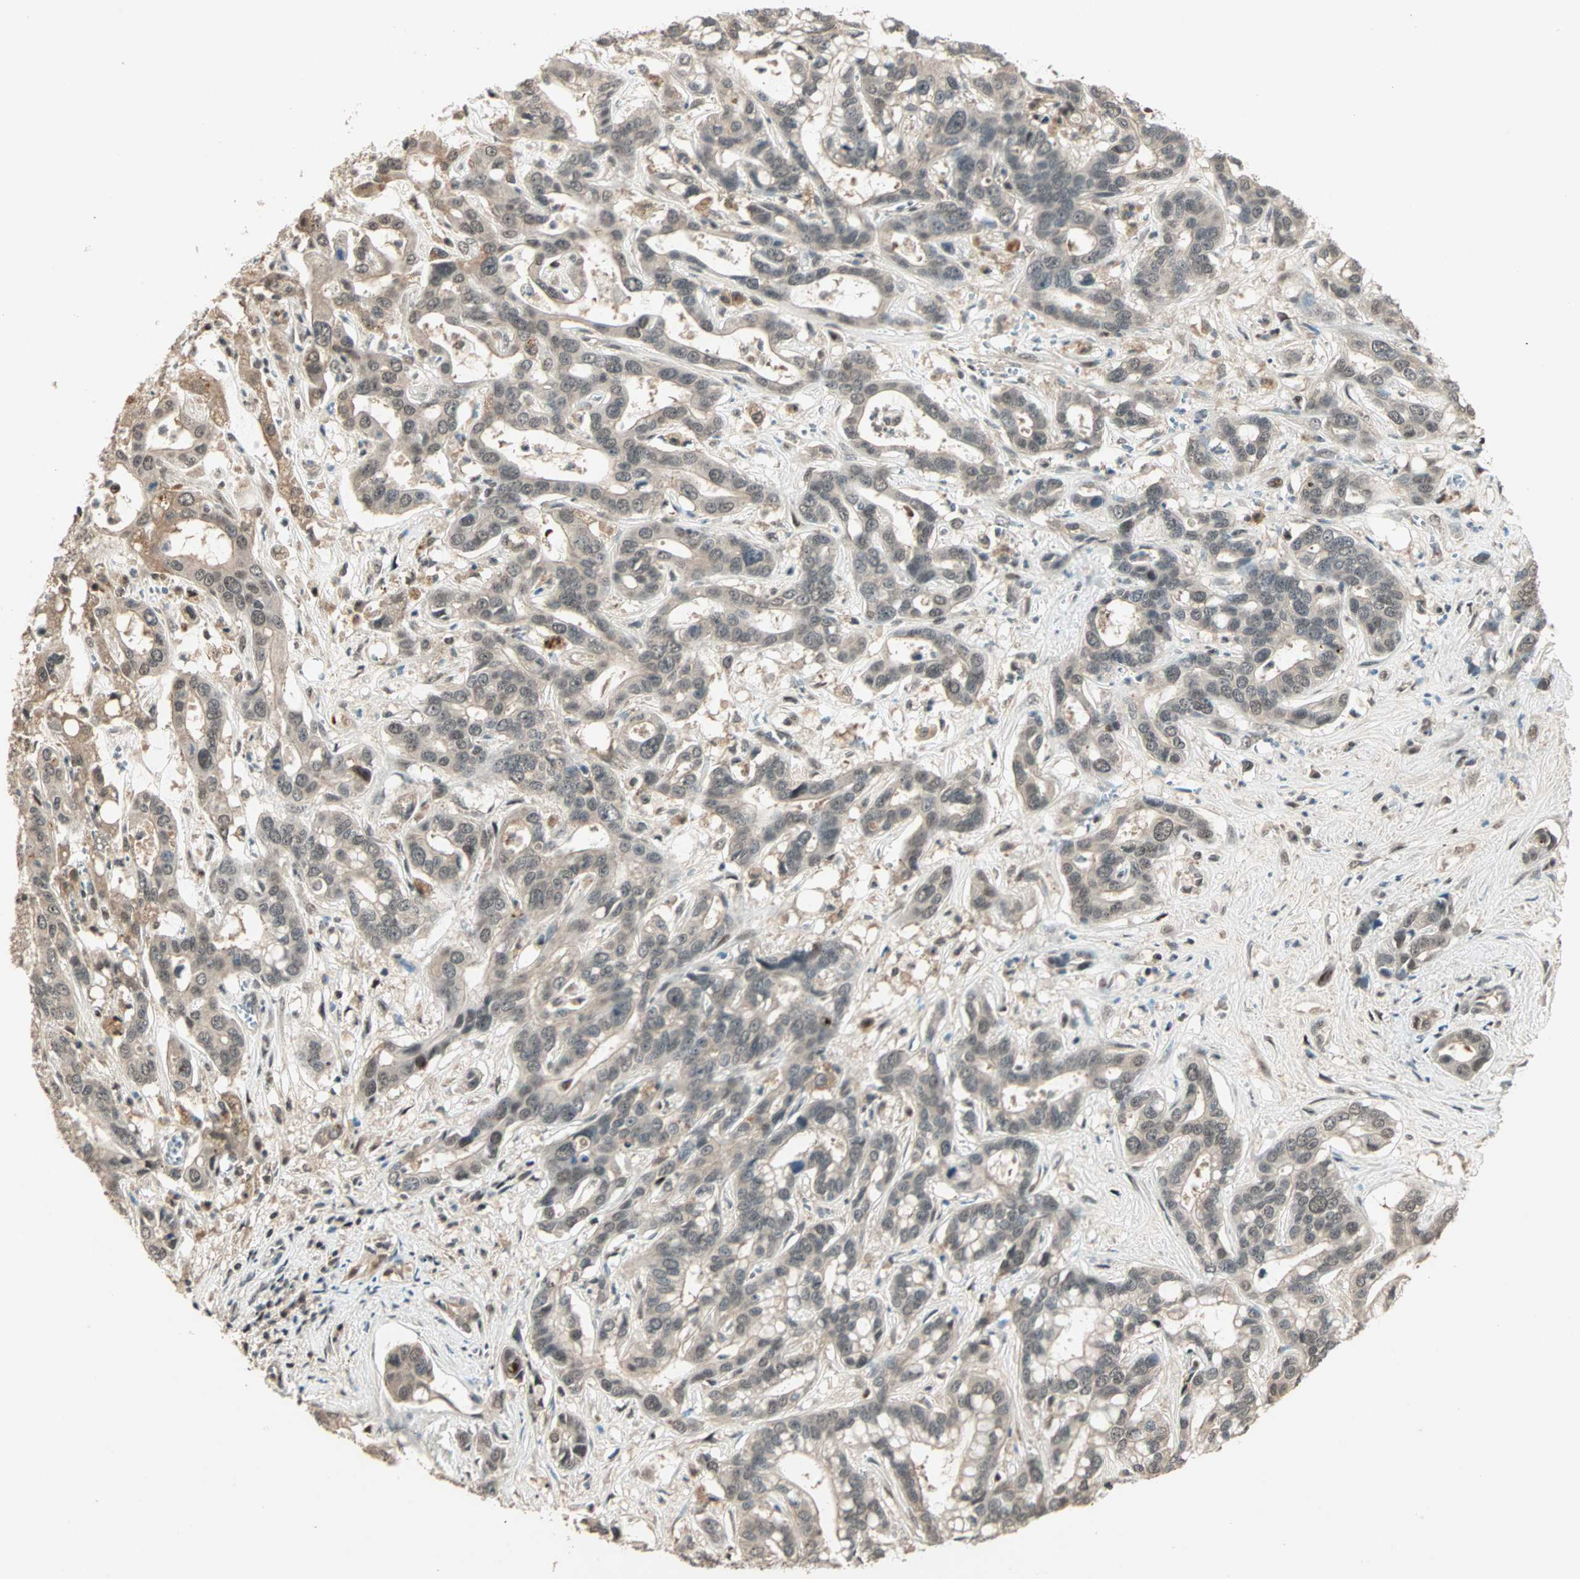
{"staining": {"intensity": "weak", "quantity": "<25%", "location": "nuclear"}, "tissue": "liver cancer", "cell_type": "Tumor cells", "image_type": "cancer", "snomed": [{"axis": "morphology", "description": "Cholangiocarcinoma"}, {"axis": "topography", "description": "Liver"}], "caption": "There is no significant positivity in tumor cells of liver cancer.", "gene": "ZNF701", "patient": {"sex": "female", "age": 65}}